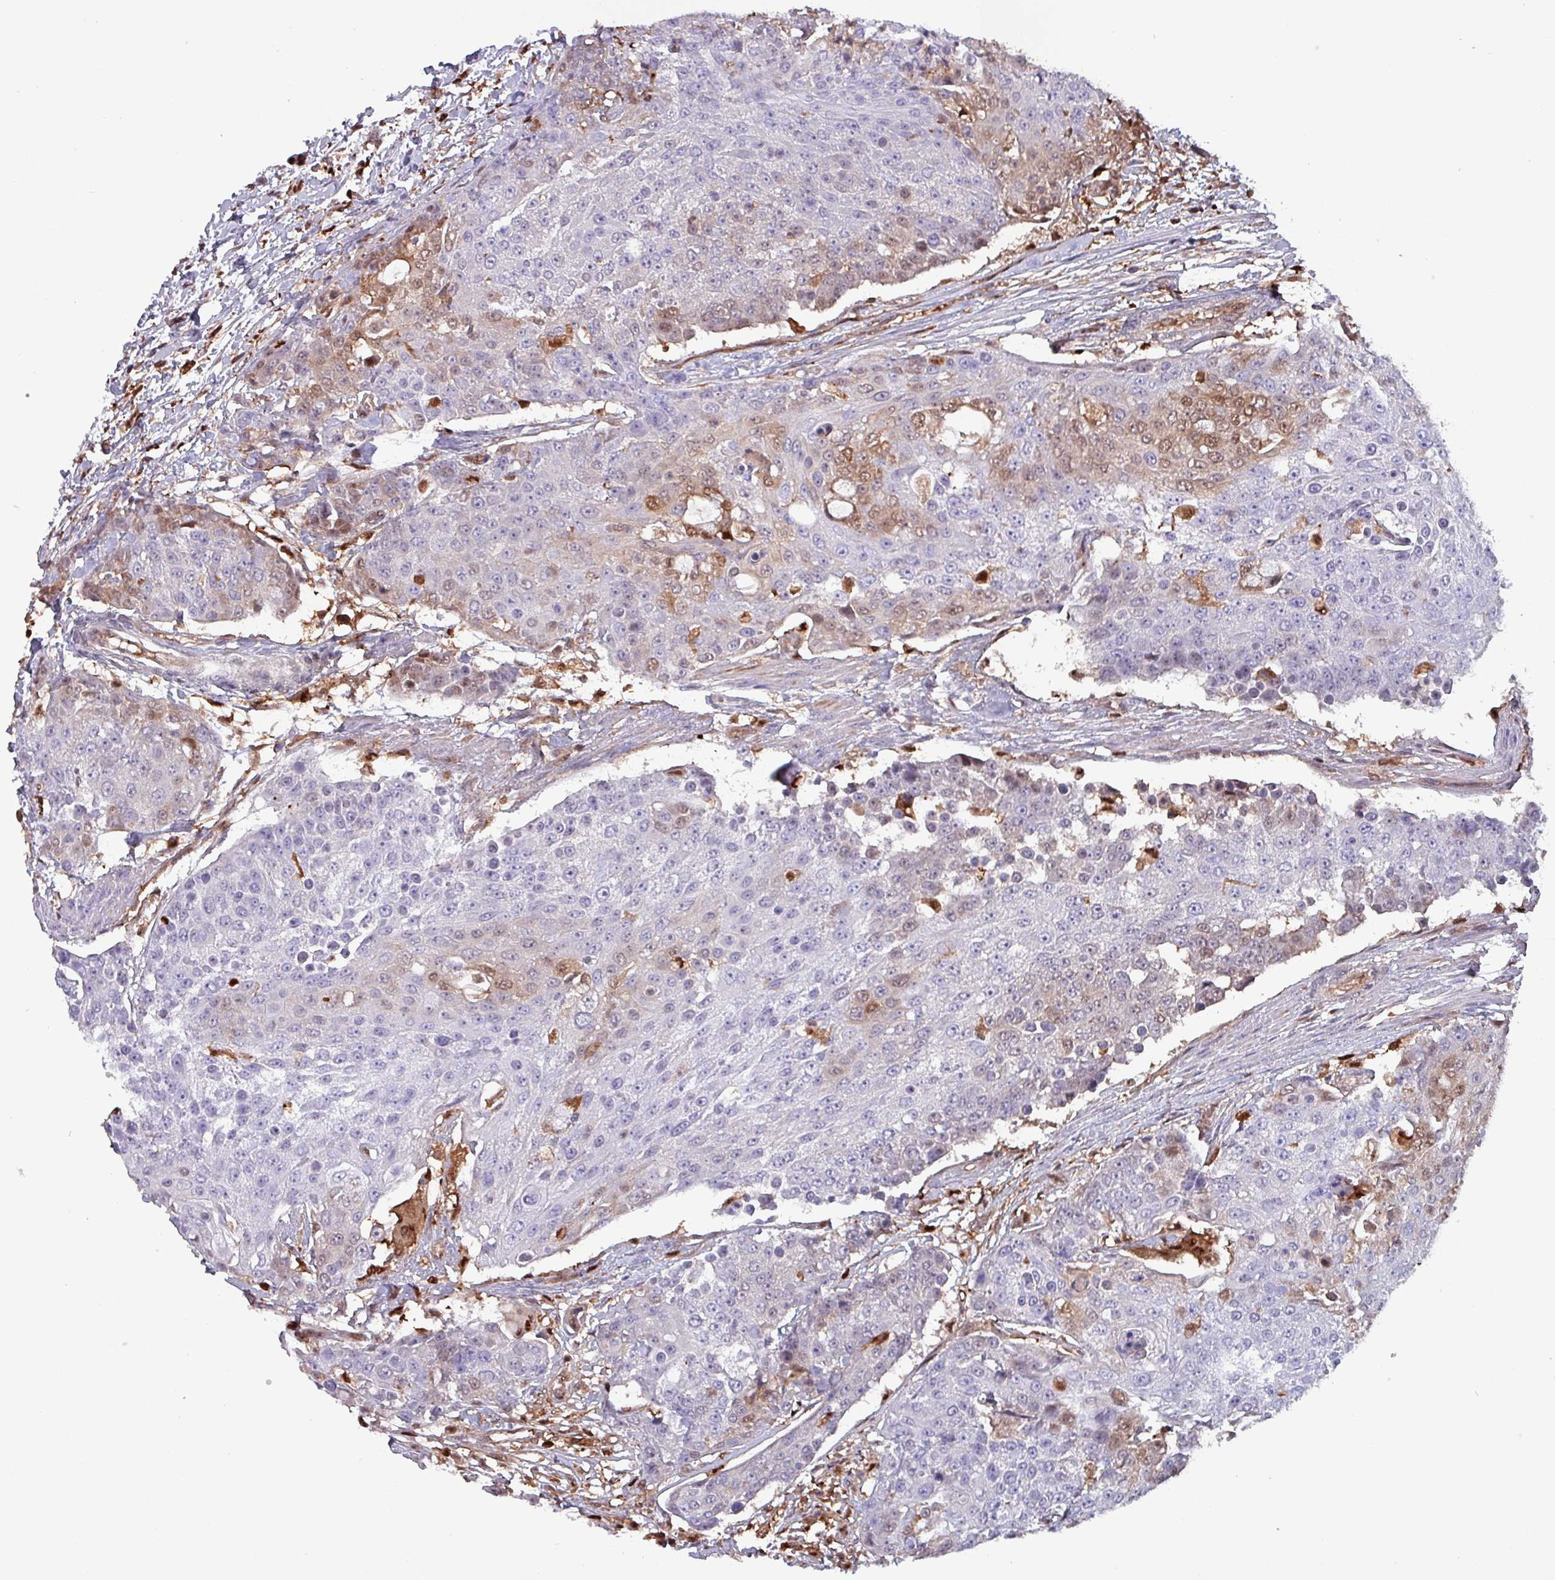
{"staining": {"intensity": "moderate", "quantity": "<25%", "location": "cytoplasmic/membranous,nuclear"}, "tissue": "urothelial cancer", "cell_type": "Tumor cells", "image_type": "cancer", "snomed": [{"axis": "morphology", "description": "Urothelial carcinoma, High grade"}, {"axis": "topography", "description": "Urinary bladder"}], "caption": "This image shows urothelial cancer stained with immunohistochemistry (IHC) to label a protein in brown. The cytoplasmic/membranous and nuclear of tumor cells show moderate positivity for the protein. Nuclei are counter-stained blue.", "gene": "PSMB8", "patient": {"sex": "female", "age": 63}}